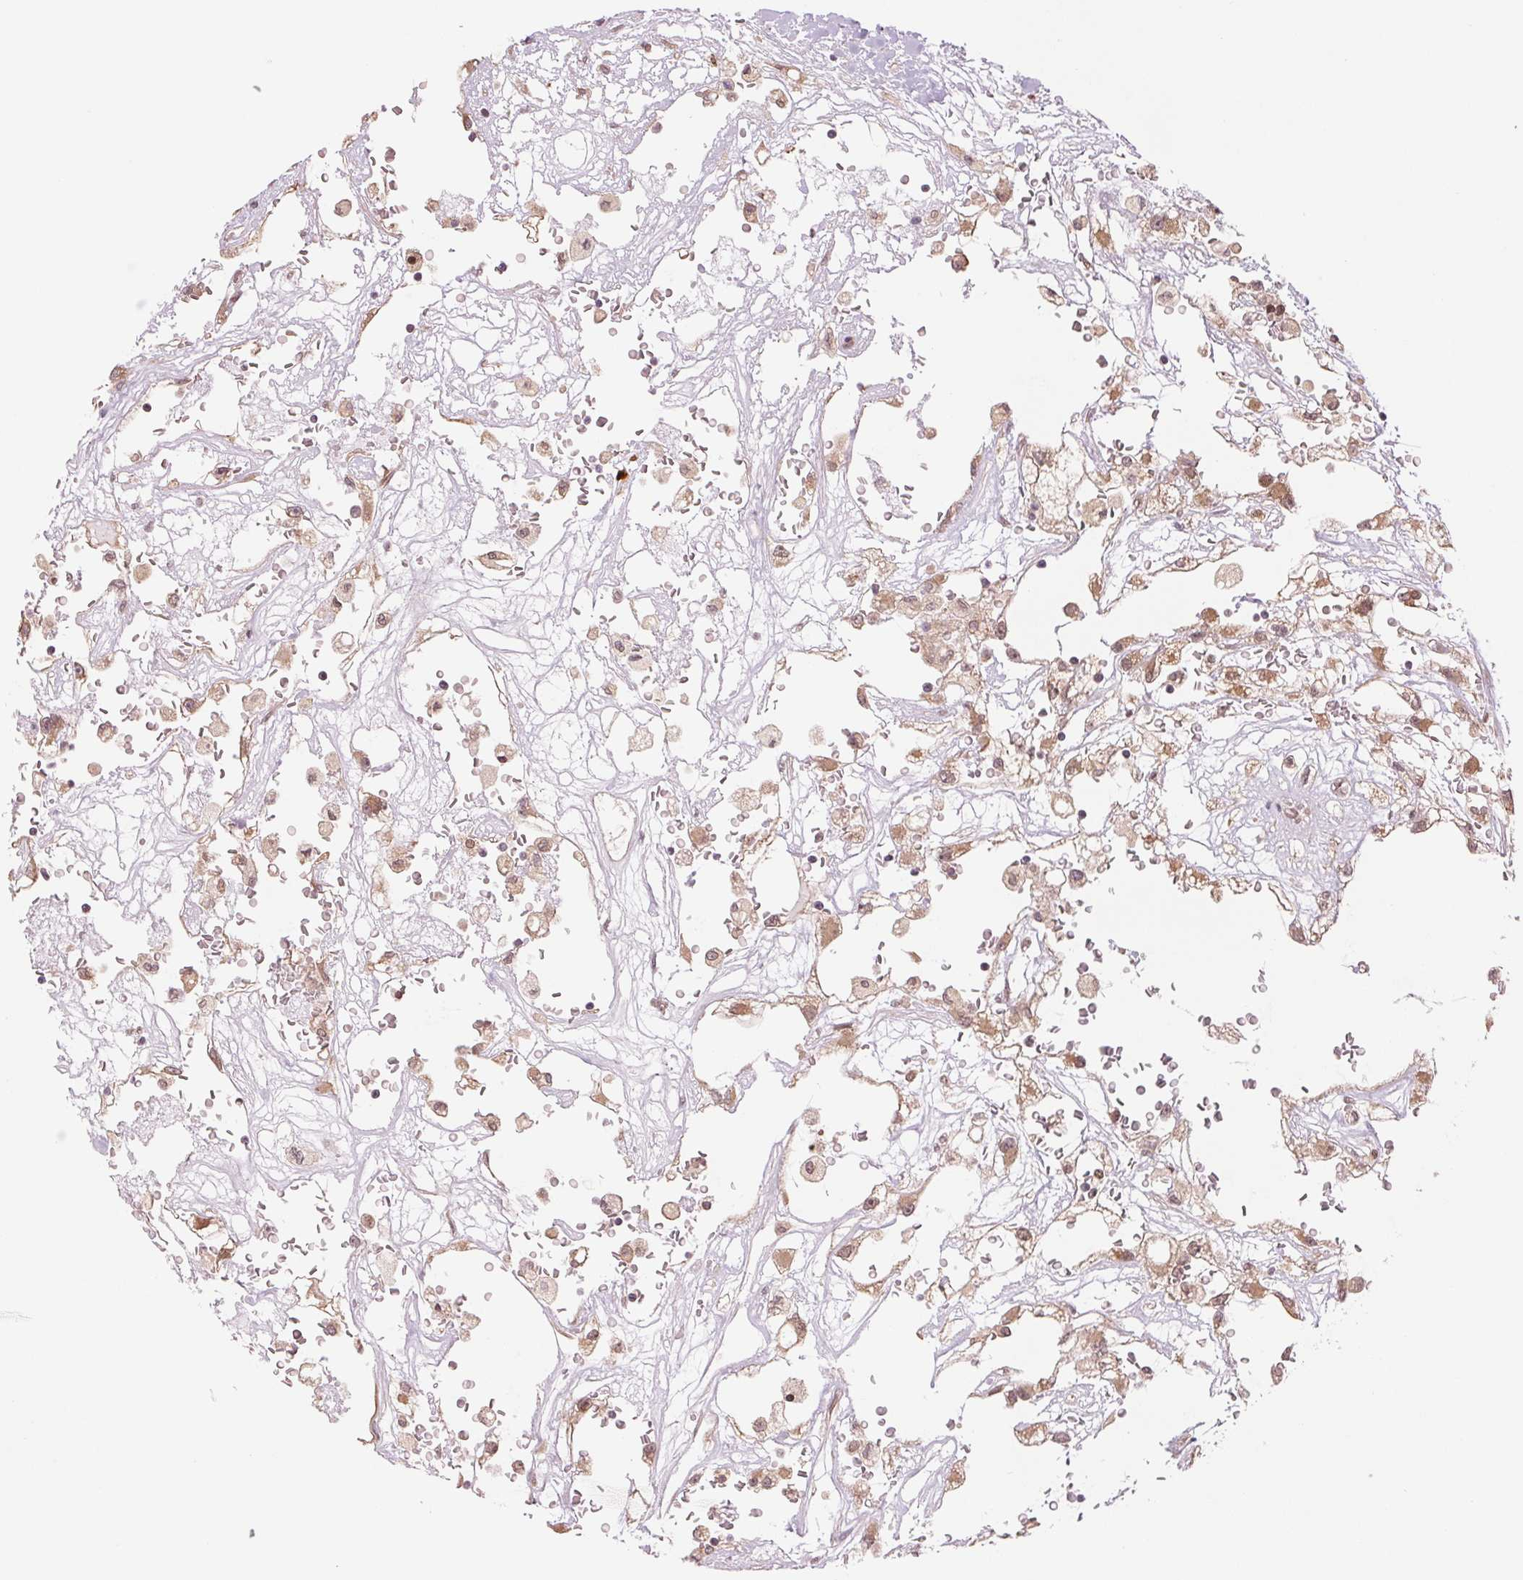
{"staining": {"intensity": "moderate", "quantity": ">75%", "location": "cytoplasmic/membranous,nuclear"}, "tissue": "renal cancer", "cell_type": "Tumor cells", "image_type": "cancer", "snomed": [{"axis": "morphology", "description": "Adenocarcinoma, NOS"}, {"axis": "topography", "description": "Kidney"}], "caption": "Immunohistochemistry (IHC) (DAB (3,3'-diaminobenzidine)) staining of renal cancer (adenocarcinoma) reveals moderate cytoplasmic/membranous and nuclear protein positivity in about >75% of tumor cells.", "gene": "ERI3", "patient": {"sex": "male", "age": 59}}